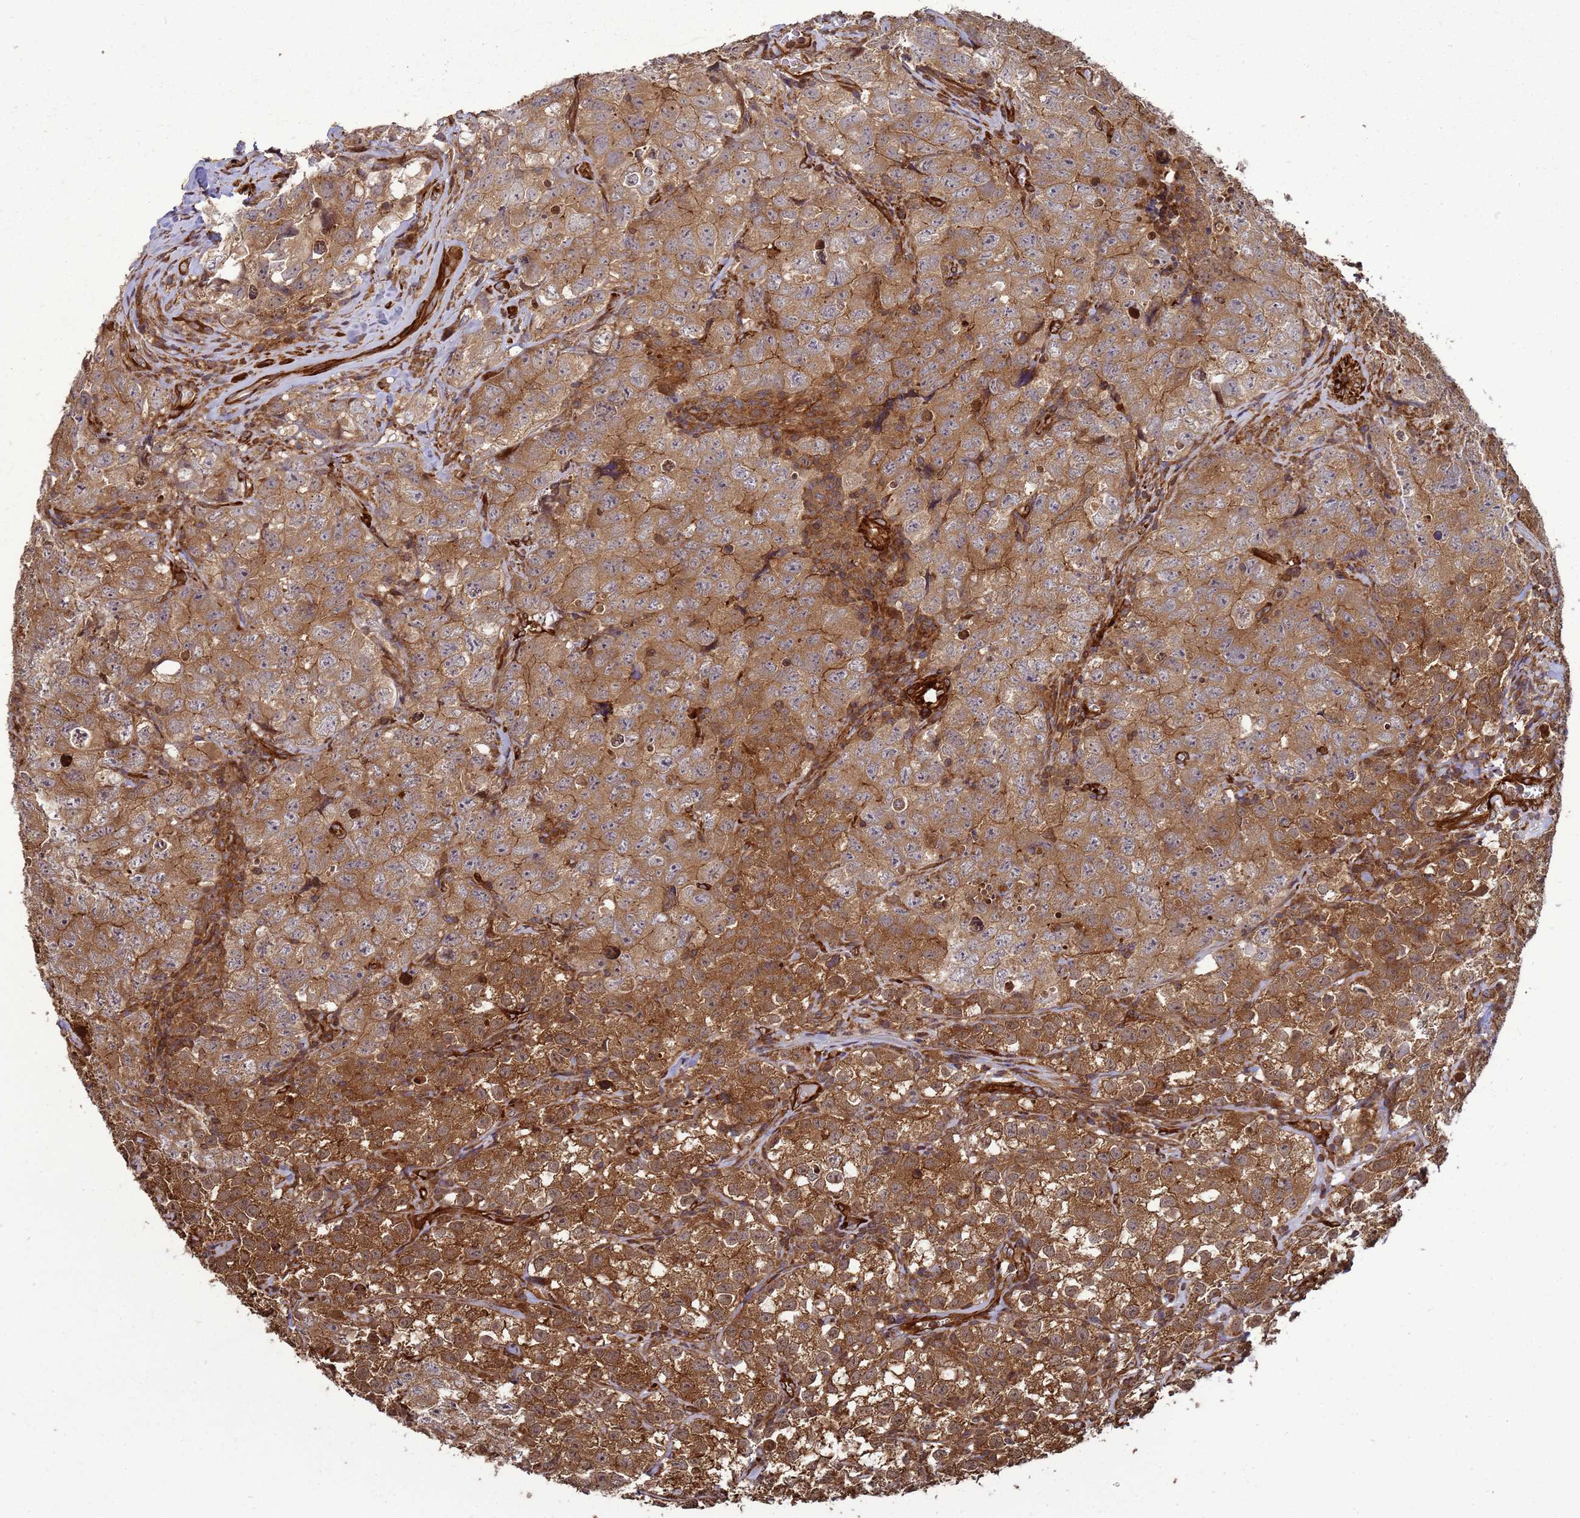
{"staining": {"intensity": "moderate", "quantity": ">75%", "location": "cytoplasmic/membranous"}, "tissue": "testis cancer", "cell_type": "Tumor cells", "image_type": "cancer", "snomed": [{"axis": "morphology", "description": "Seminoma, NOS"}, {"axis": "morphology", "description": "Carcinoma, Embryonal, NOS"}, {"axis": "topography", "description": "Testis"}], "caption": "Immunohistochemistry (IHC) of human testis seminoma reveals medium levels of moderate cytoplasmic/membranous expression in about >75% of tumor cells.", "gene": "CNOT1", "patient": {"sex": "male", "age": 43}}